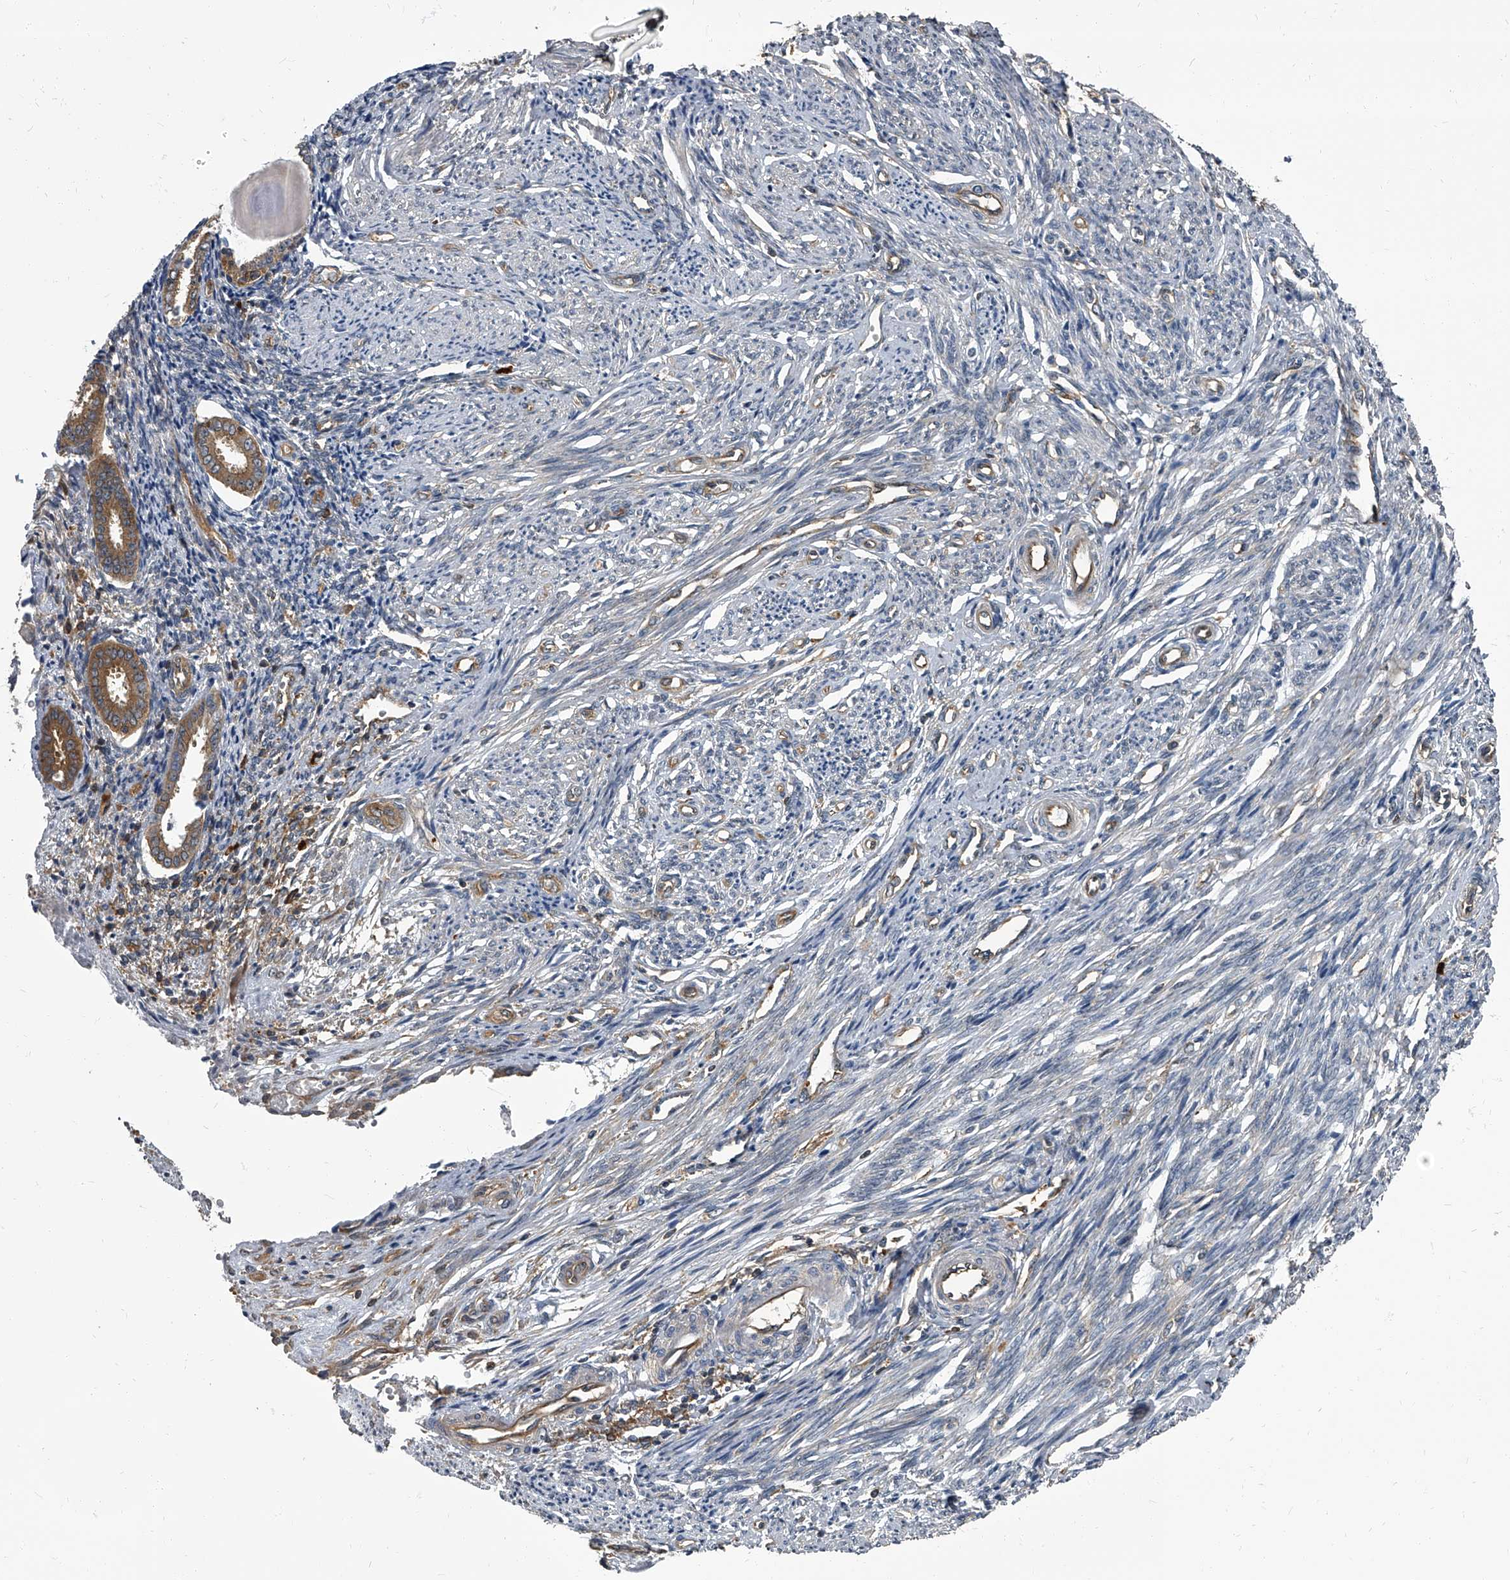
{"staining": {"intensity": "moderate", "quantity": "<25%", "location": "cytoplasmic/membranous"}, "tissue": "endometrium", "cell_type": "Cells in endometrial stroma", "image_type": "normal", "snomed": [{"axis": "morphology", "description": "Normal tissue, NOS"}, {"axis": "topography", "description": "Endometrium"}], "caption": "High-power microscopy captured an immunohistochemistry (IHC) histopathology image of unremarkable endometrium, revealing moderate cytoplasmic/membranous expression in about <25% of cells in endometrial stroma.", "gene": "CDV3", "patient": {"sex": "female", "age": 56}}